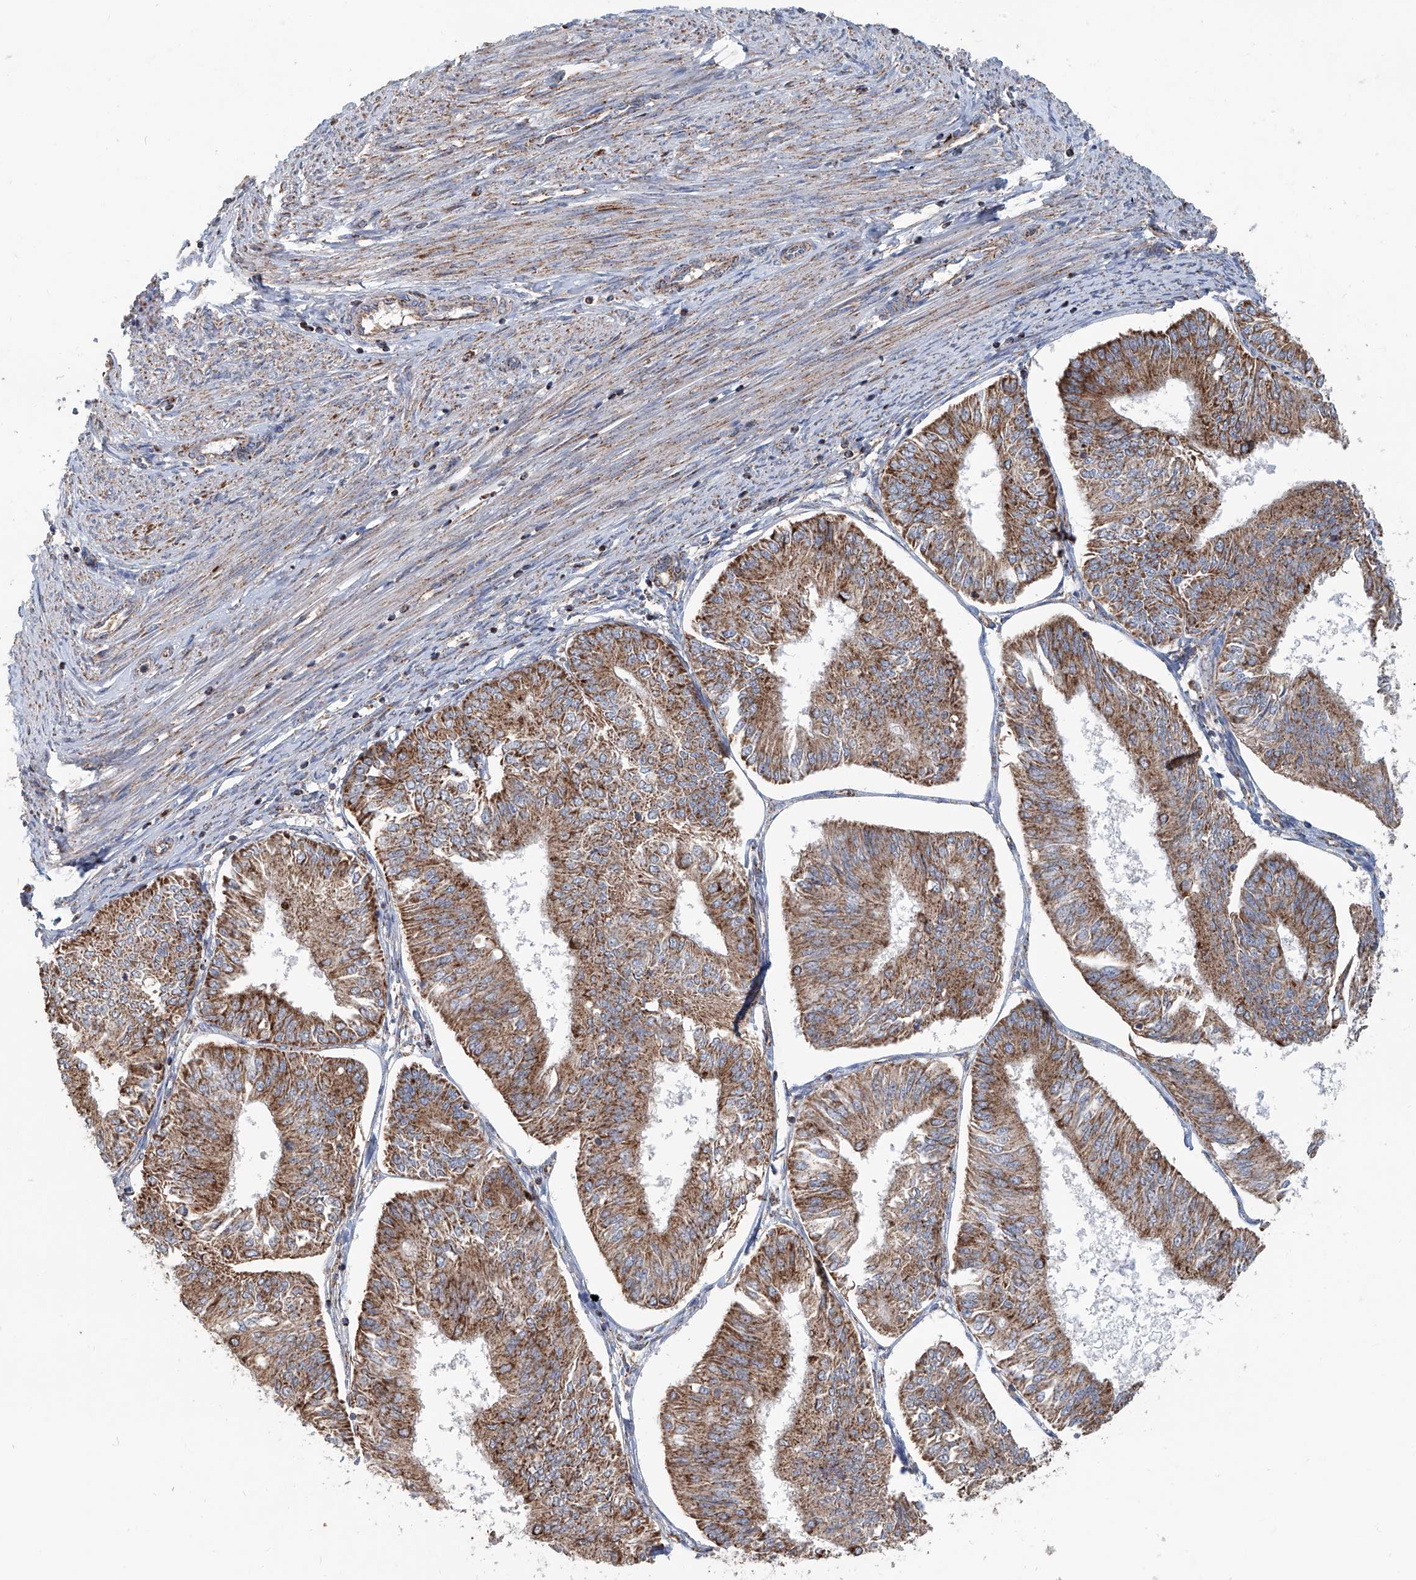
{"staining": {"intensity": "moderate", "quantity": ">75%", "location": "cytoplasmic/membranous"}, "tissue": "endometrial cancer", "cell_type": "Tumor cells", "image_type": "cancer", "snomed": [{"axis": "morphology", "description": "Adenocarcinoma, NOS"}, {"axis": "topography", "description": "Endometrium"}], "caption": "This micrograph reveals adenocarcinoma (endometrial) stained with IHC to label a protein in brown. The cytoplasmic/membranous of tumor cells show moderate positivity for the protein. Nuclei are counter-stained blue.", "gene": "MCL1", "patient": {"sex": "female", "age": 58}}